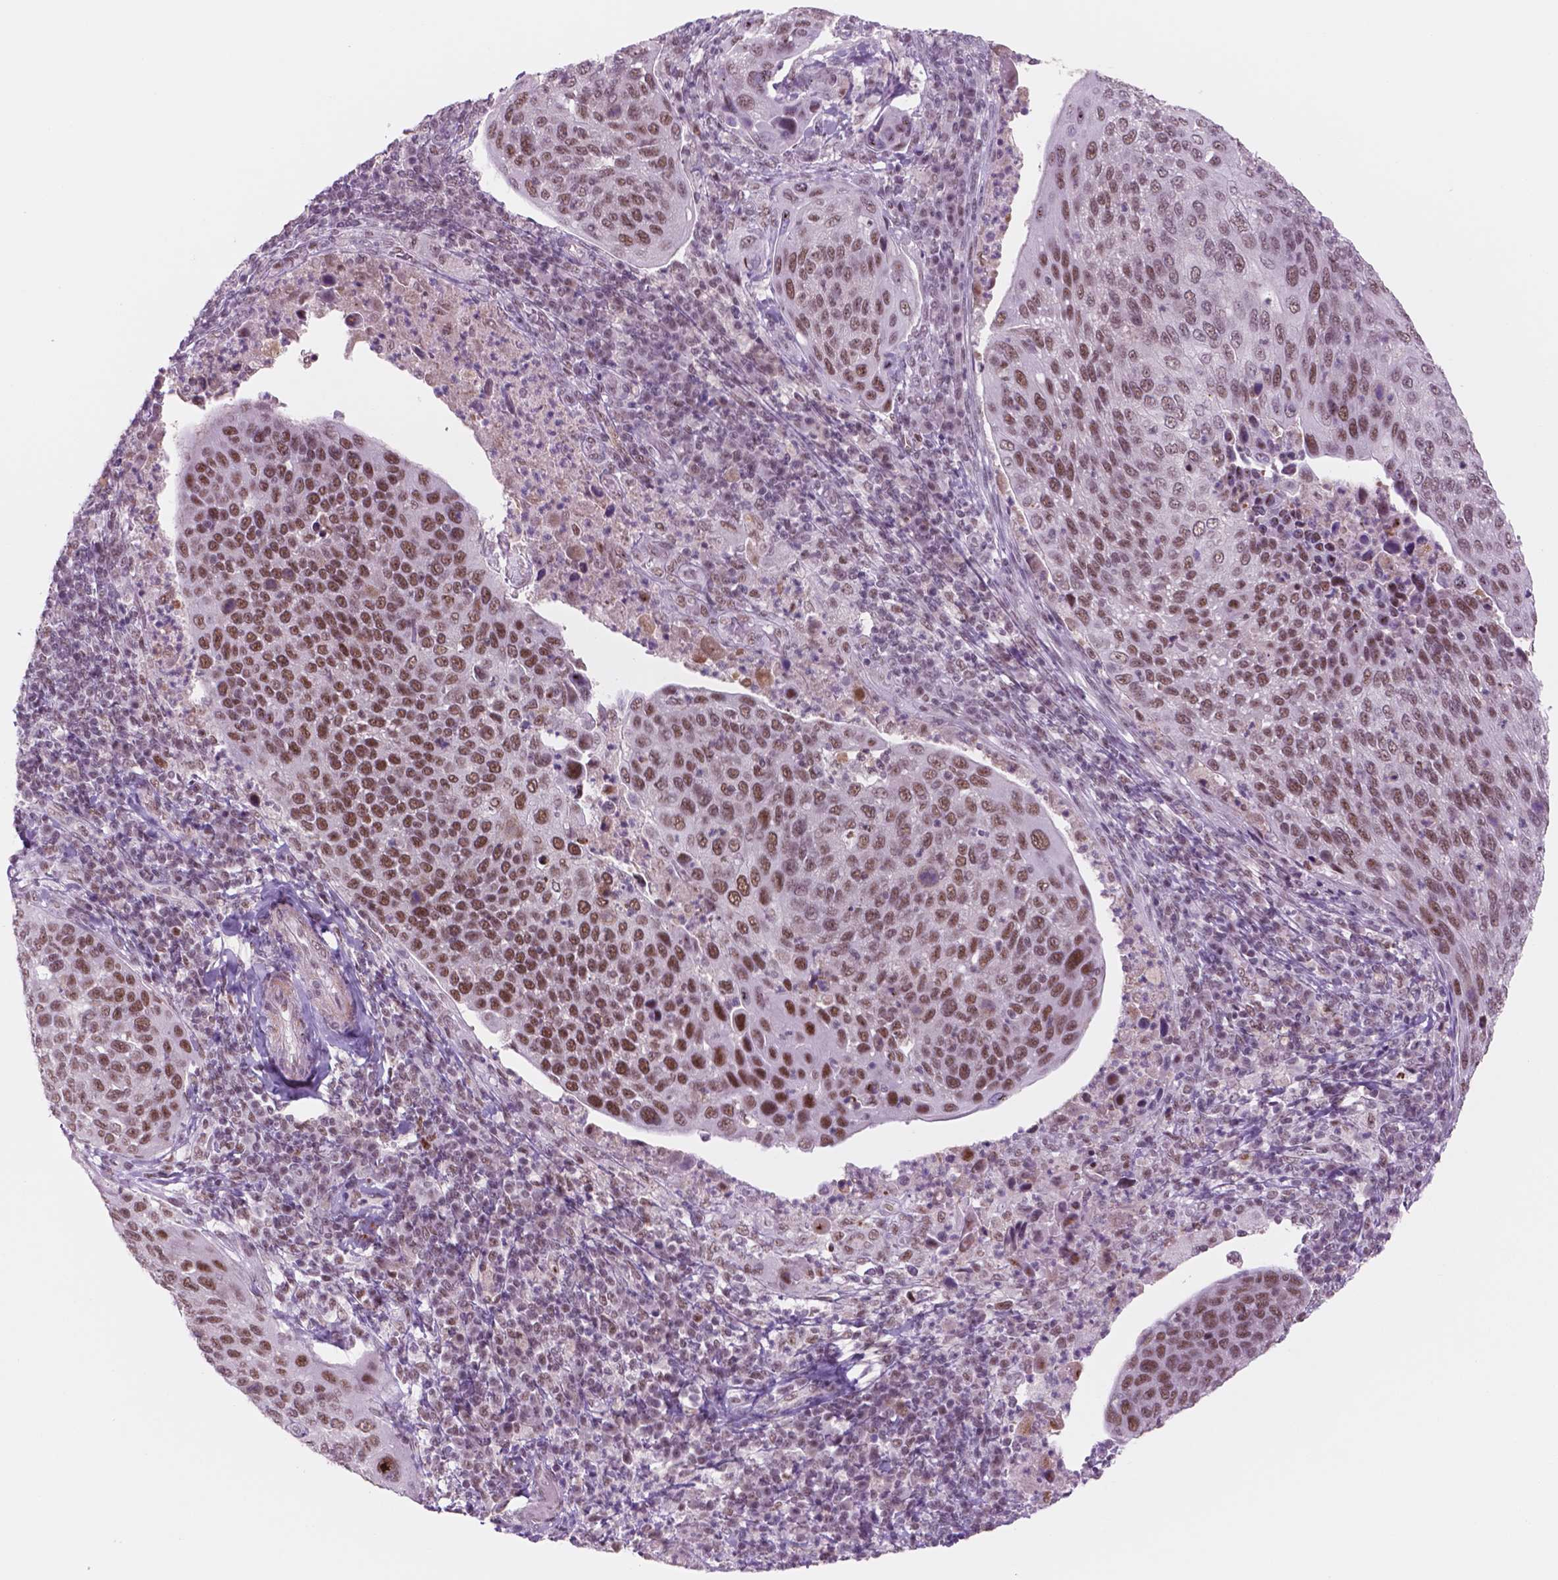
{"staining": {"intensity": "moderate", "quantity": ">75%", "location": "nuclear"}, "tissue": "cervical cancer", "cell_type": "Tumor cells", "image_type": "cancer", "snomed": [{"axis": "morphology", "description": "Squamous cell carcinoma, NOS"}, {"axis": "topography", "description": "Cervix"}], "caption": "DAB immunohistochemical staining of human squamous cell carcinoma (cervical) demonstrates moderate nuclear protein staining in approximately >75% of tumor cells.", "gene": "CTR9", "patient": {"sex": "female", "age": 54}}